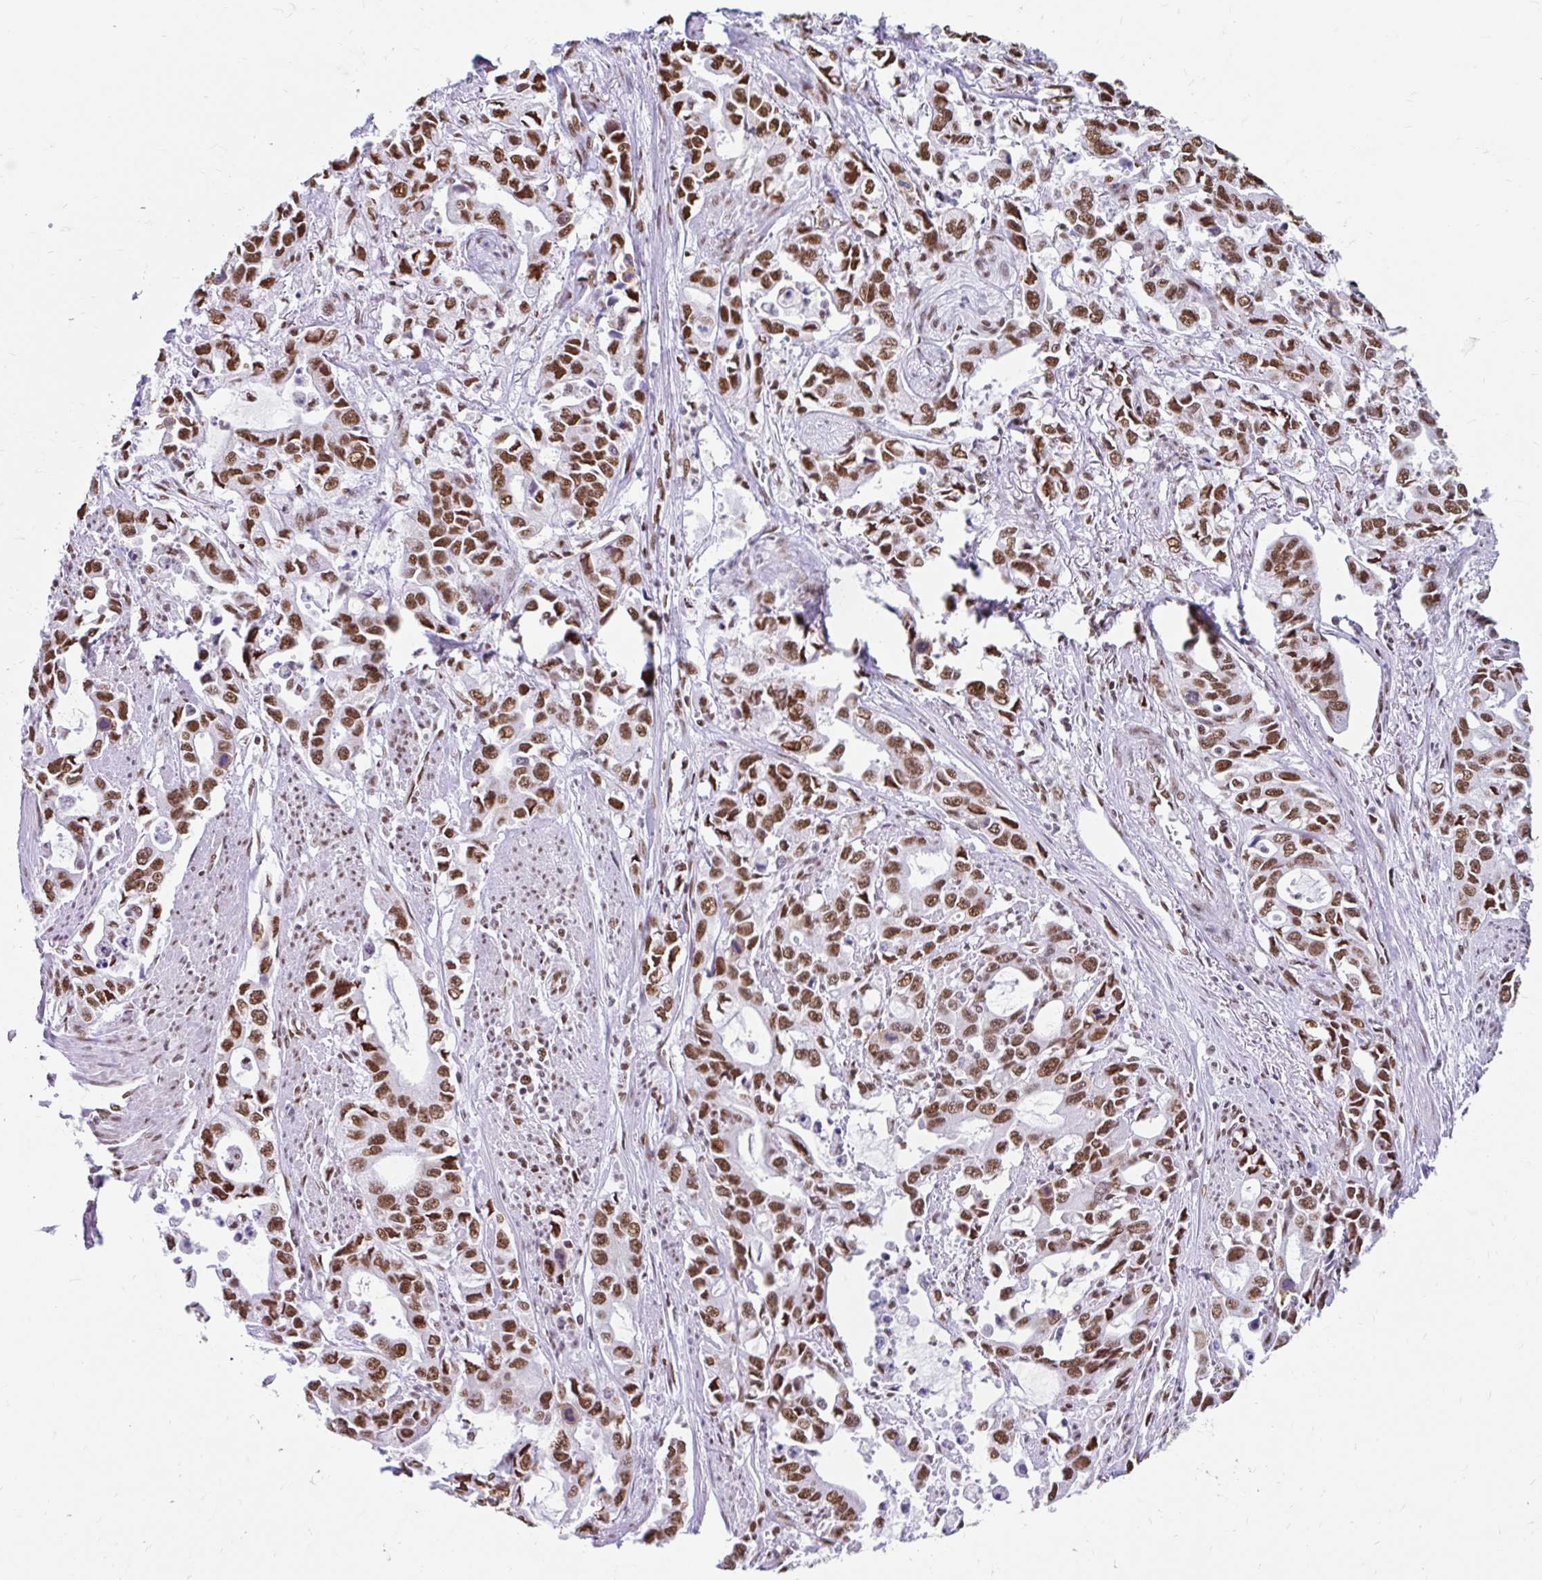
{"staining": {"intensity": "strong", "quantity": ">75%", "location": "nuclear"}, "tissue": "stomach cancer", "cell_type": "Tumor cells", "image_type": "cancer", "snomed": [{"axis": "morphology", "description": "Adenocarcinoma, NOS"}, {"axis": "topography", "description": "Stomach, upper"}], "caption": "Protein expression analysis of human stomach cancer (adenocarcinoma) reveals strong nuclear positivity in approximately >75% of tumor cells.", "gene": "KHDRBS1", "patient": {"sex": "male", "age": 85}}